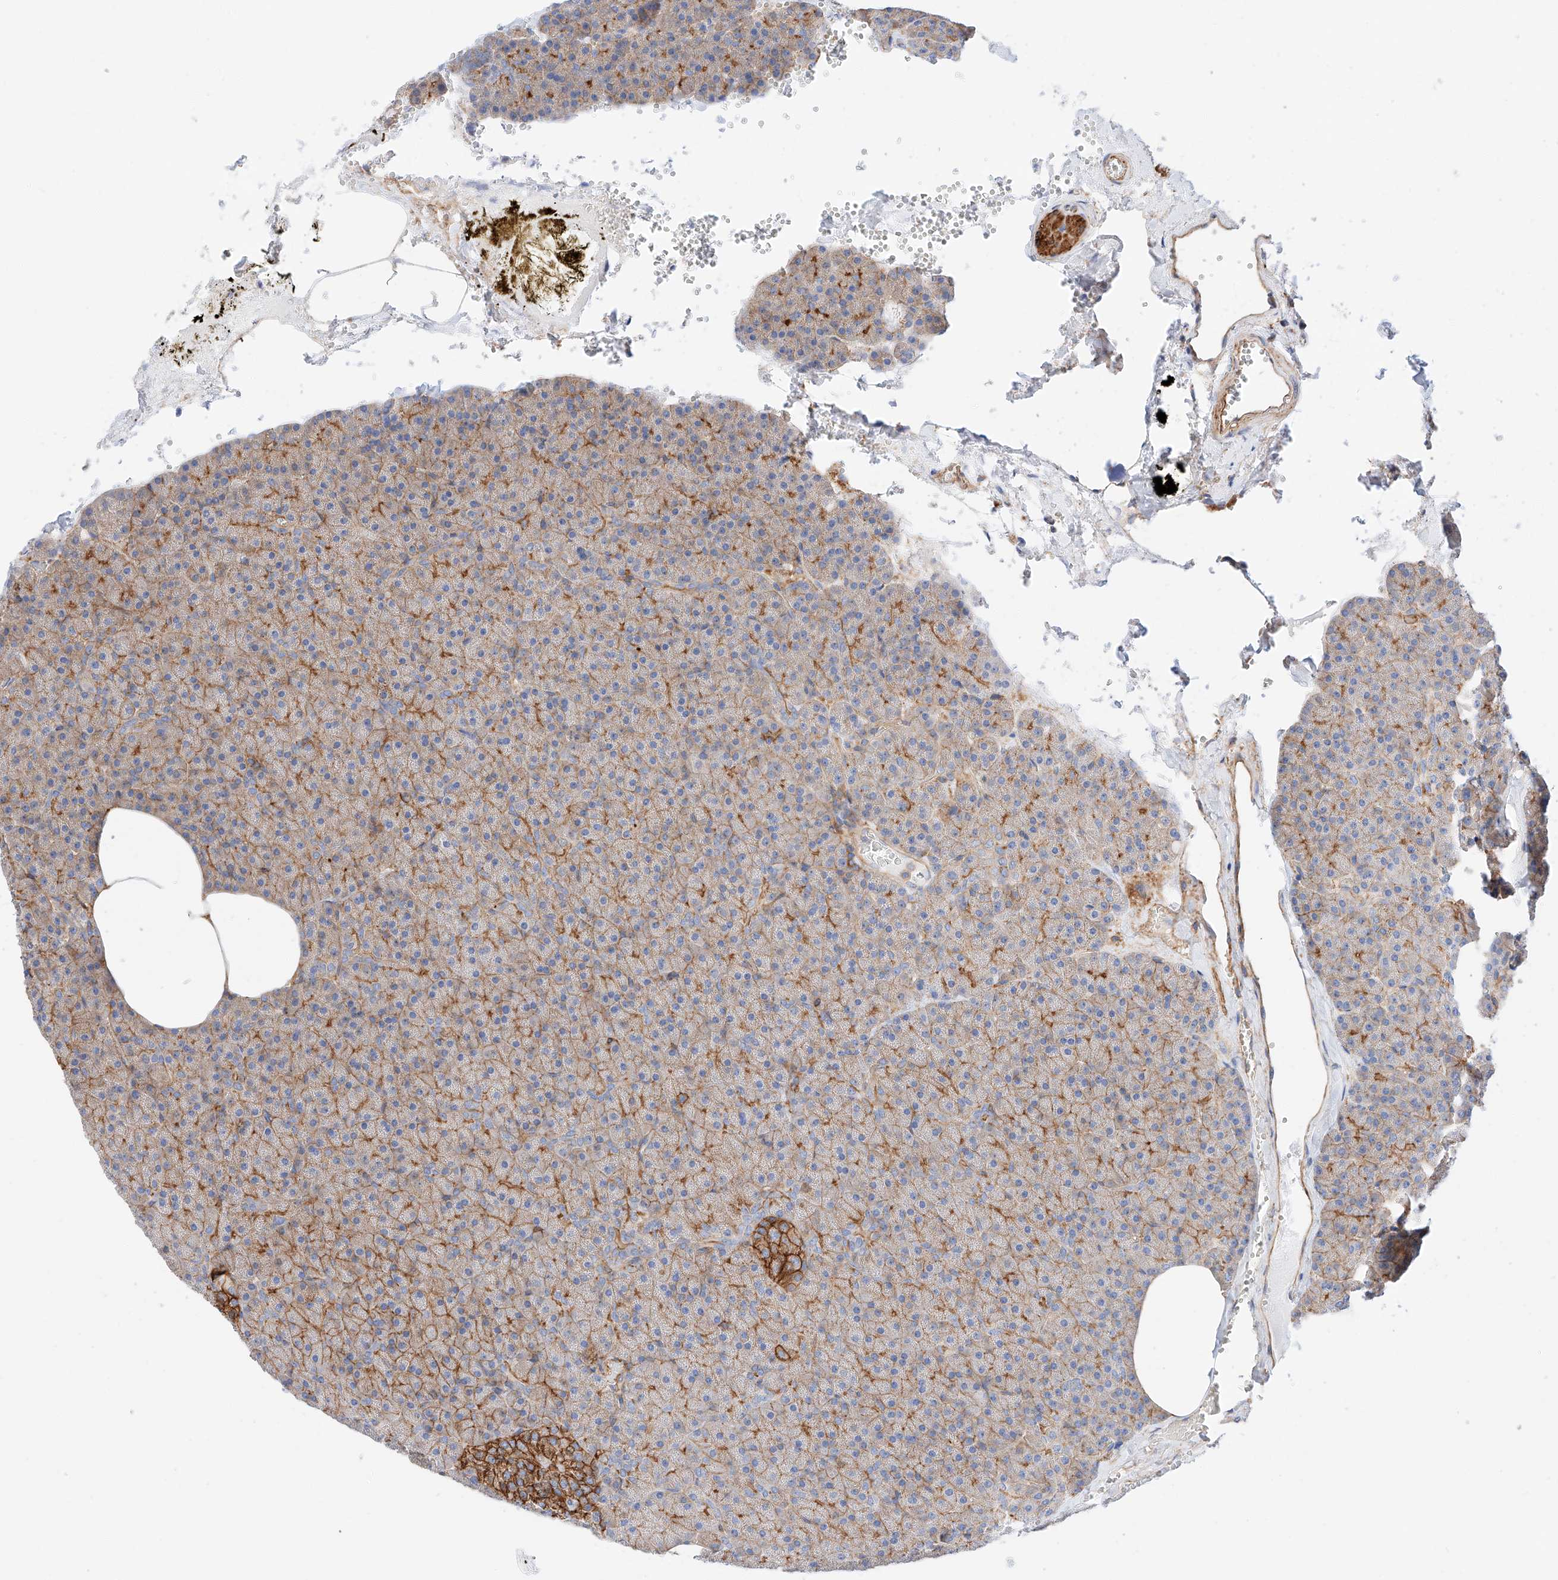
{"staining": {"intensity": "strong", "quantity": ">75%", "location": "cytoplasmic/membranous"}, "tissue": "pancreas", "cell_type": "Exocrine glandular cells", "image_type": "normal", "snomed": [{"axis": "morphology", "description": "Normal tissue, NOS"}, {"axis": "morphology", "description": "Carcinoid, malignant, NOS"}, {"axis": "topography", "description": "Pancreas"}], "caption": "Brown immunohistochemical staining in normal human pancreas shows strong cytoplasmic/membranous positivity in about >75% of exocrine glandular cells.", "gene": "ENSG00000259132", "patient": {"sex": "female", "age": 35}}